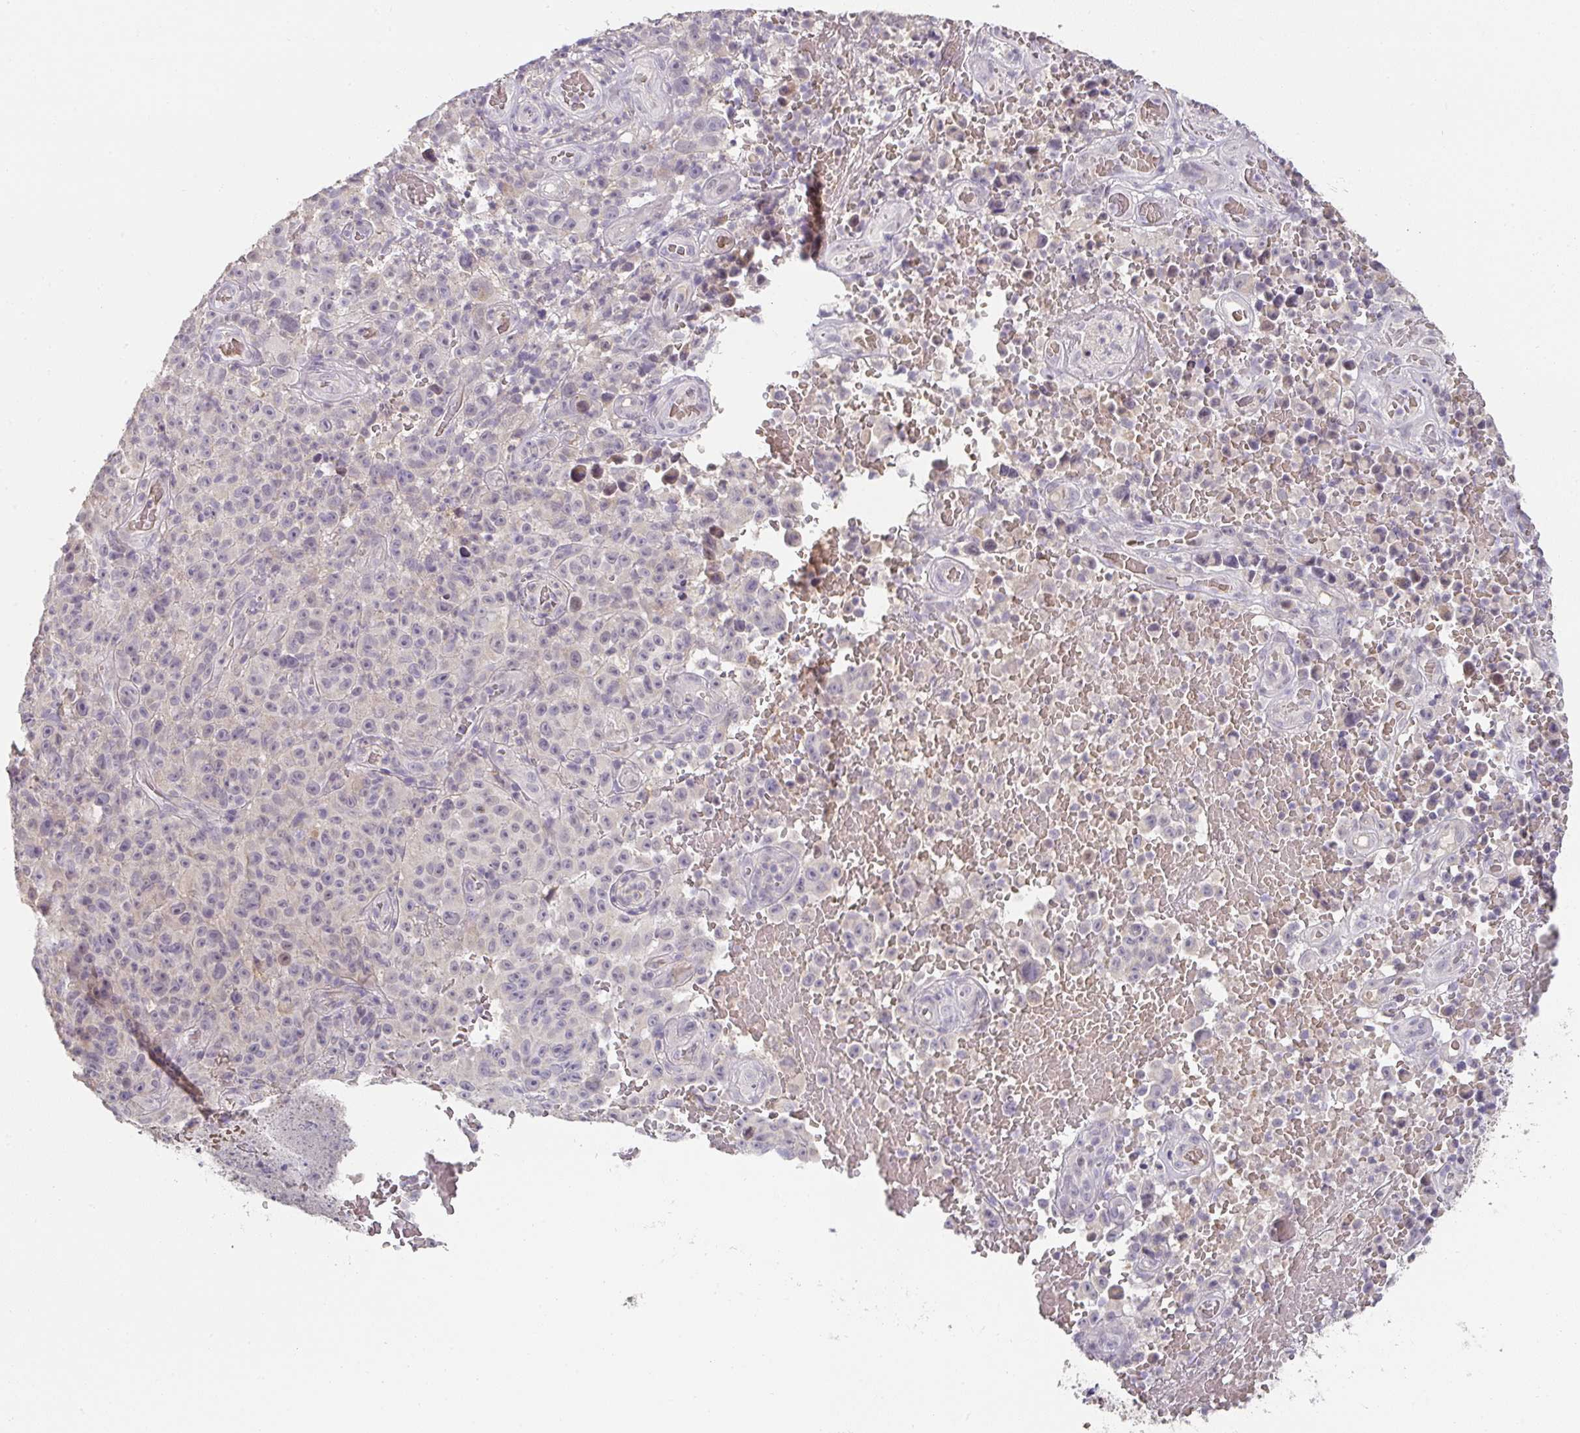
{"staining": {"intensity": "negative", "quantity": "none", "location": "none"}, "tissue": "melanoma", "cell_type": "Tumor cells", "image_type": "cancer", "snomed": [{"axis": "morphology", "description": "Malignant melanoma, NOS"}, {"axis": "topography", "description": "Skin"}], "caption": "Tumor cells are negative for protein expression in human malignant melanoma. Nuclei are stained in blue.", "gene": "FOXN4", "patient": {"sex": "female", "age": 82}}